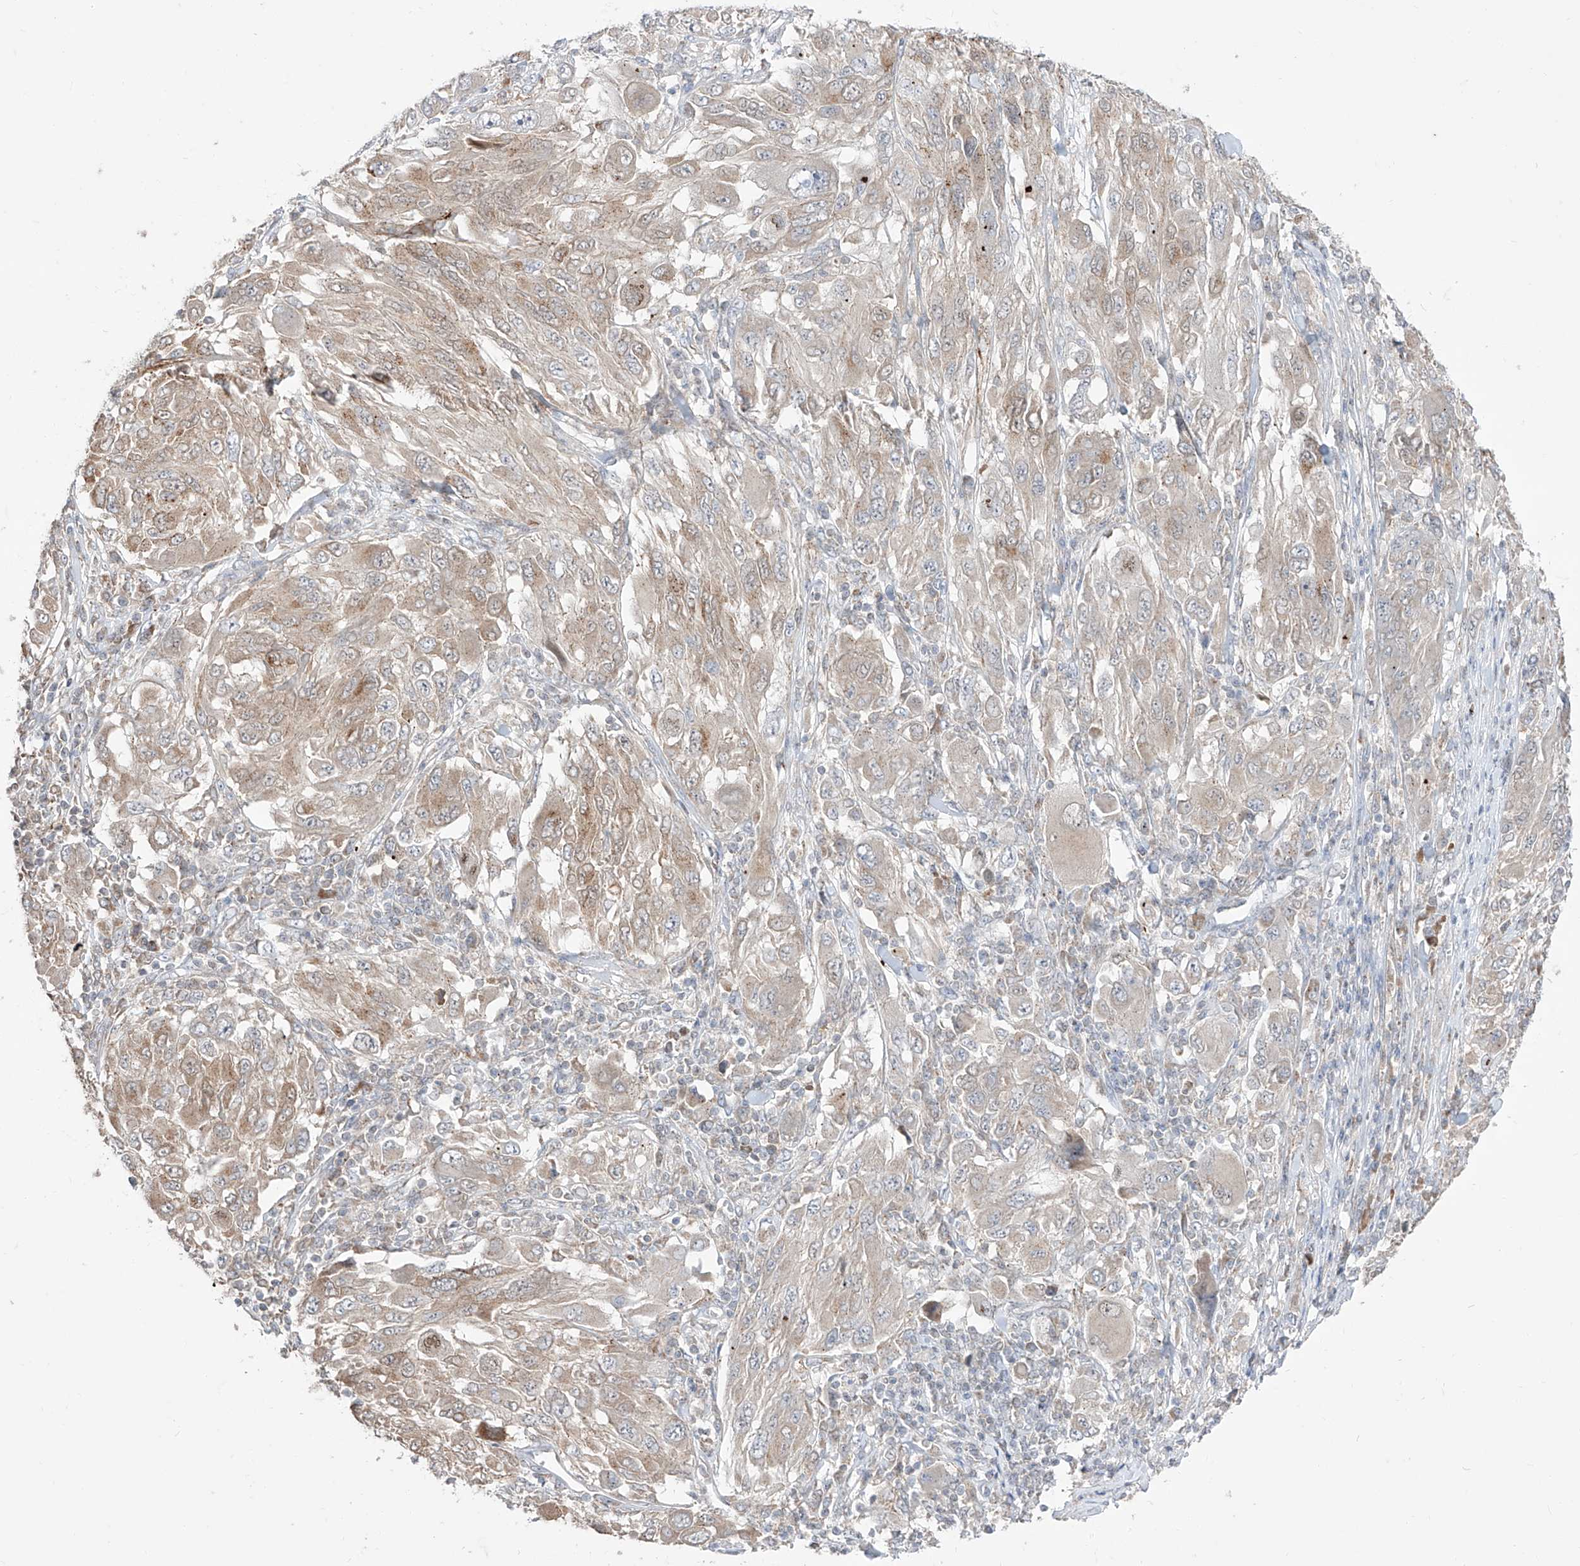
{"staining": {"intensity": "weak", "quantity": ">75%", "location": "cytoplasmic/membranous"}, "tissue": "melanoma", "cell_type": "Tumor cells", "image_type": "cancer", "snomed": [{"axis": "morphology", "description": "Malignant melanoma, NOS"}, {"axis": "topography", "description": "Skin"}], "caption": "A low amount of weak cytoplasmic/membranous staining is appreciated in about >75% of tumor cells in melanoma tissue.", "gene": "BROX", "patient": {"sex": "female", "age": 91}}